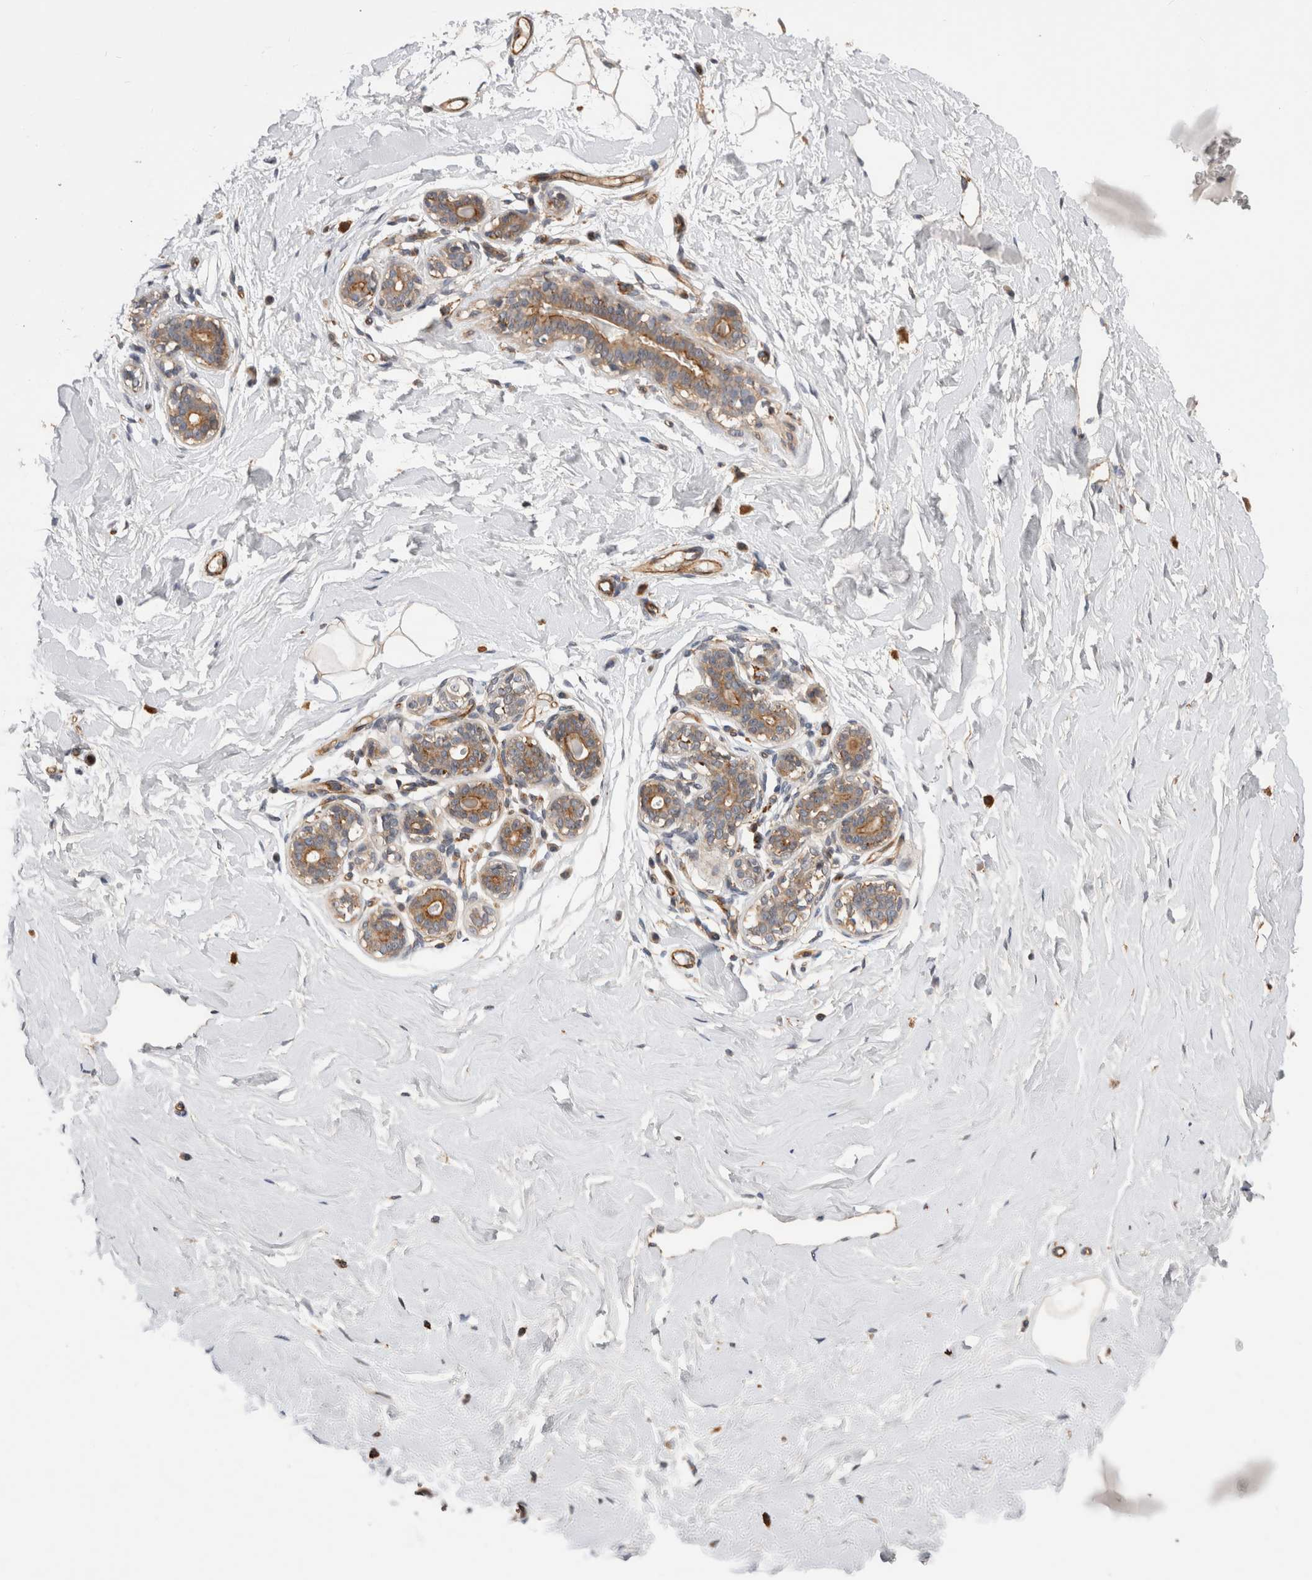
{"staining": {"intensity": "weak", "quantity": "25%-75%", "location": "cytoplasmic/membranous"}, "tissue": "breast", "cell_type": "Adipocytes", "image_type": "normal", "snomed": [{"axis": "morphology", "description": "Normal tissue, NOS"}, {"axis": "morphology", "description": "Adenoma, NOS"}, {"axis": "topography", "description": "Breast"}], "caption": "An immunohistochemistry histopathology image of normal tissue is shown. Protein staining in brown highlights weak cytoplasmic/membranous positivity in breast within adipocytes. Immunohistochemistry (ihc) stains the protein in brown and the nuclei are stained blue.", "gene": "BNIP2", "patient": {"sex": "female", "age": 23}}